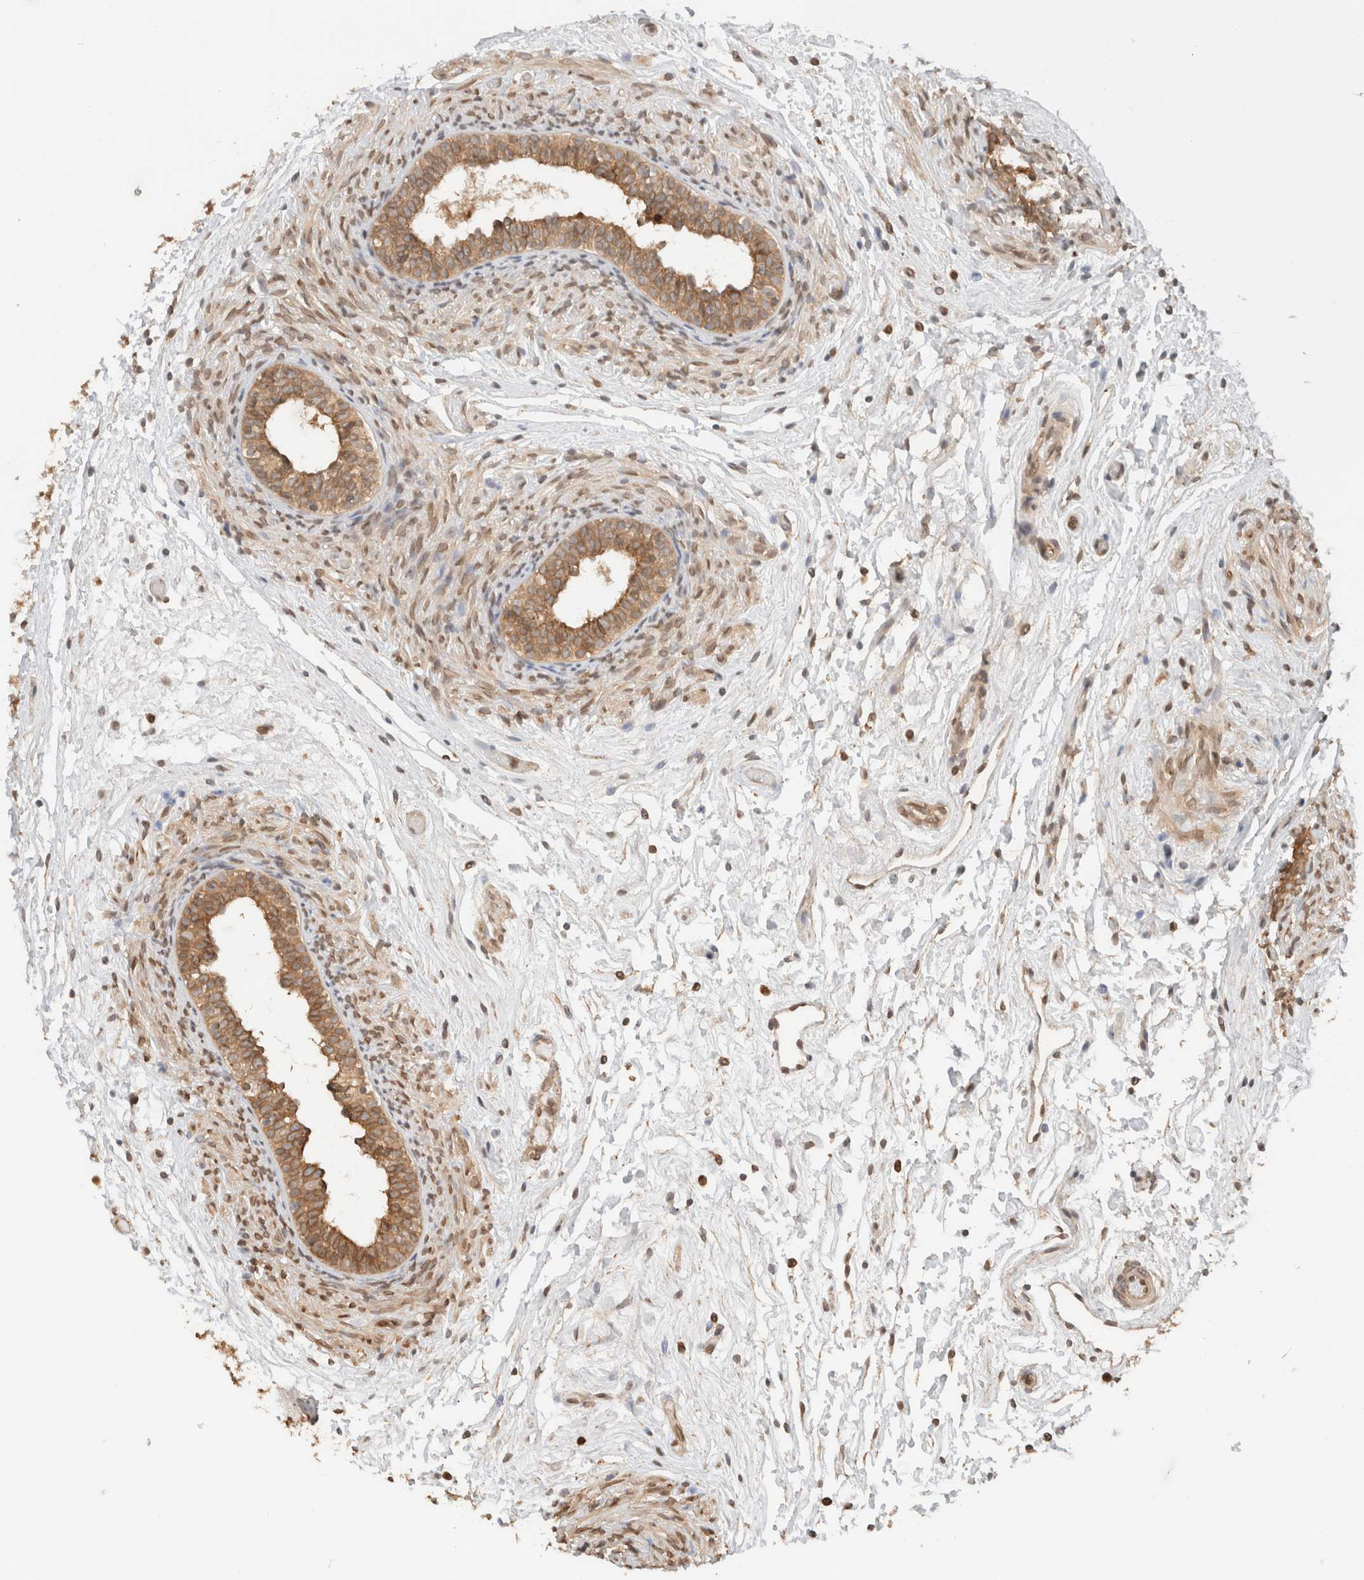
{"staining": {"intensity": "moderate", "quantity": ">75%", "location": "cytoplasmic/membranous"}, "tissue": "epididymis", "cell_type": "Glandular cells", "image_type": "normal", "snomed": [{"axis": "morphology", "description": "Normal tissue, NOS"}, {"axis": "topography", "description": "Epididymis"}], "caption": "A high-resolution image shows immunohistochemistry staining of normal epididymis, which reveals moderate cytoplasmic/membranous staining in approximately >75% of glandular cells.", "gene": "ARFGEF2", "patient": {"sex": "male", "age": 5}}